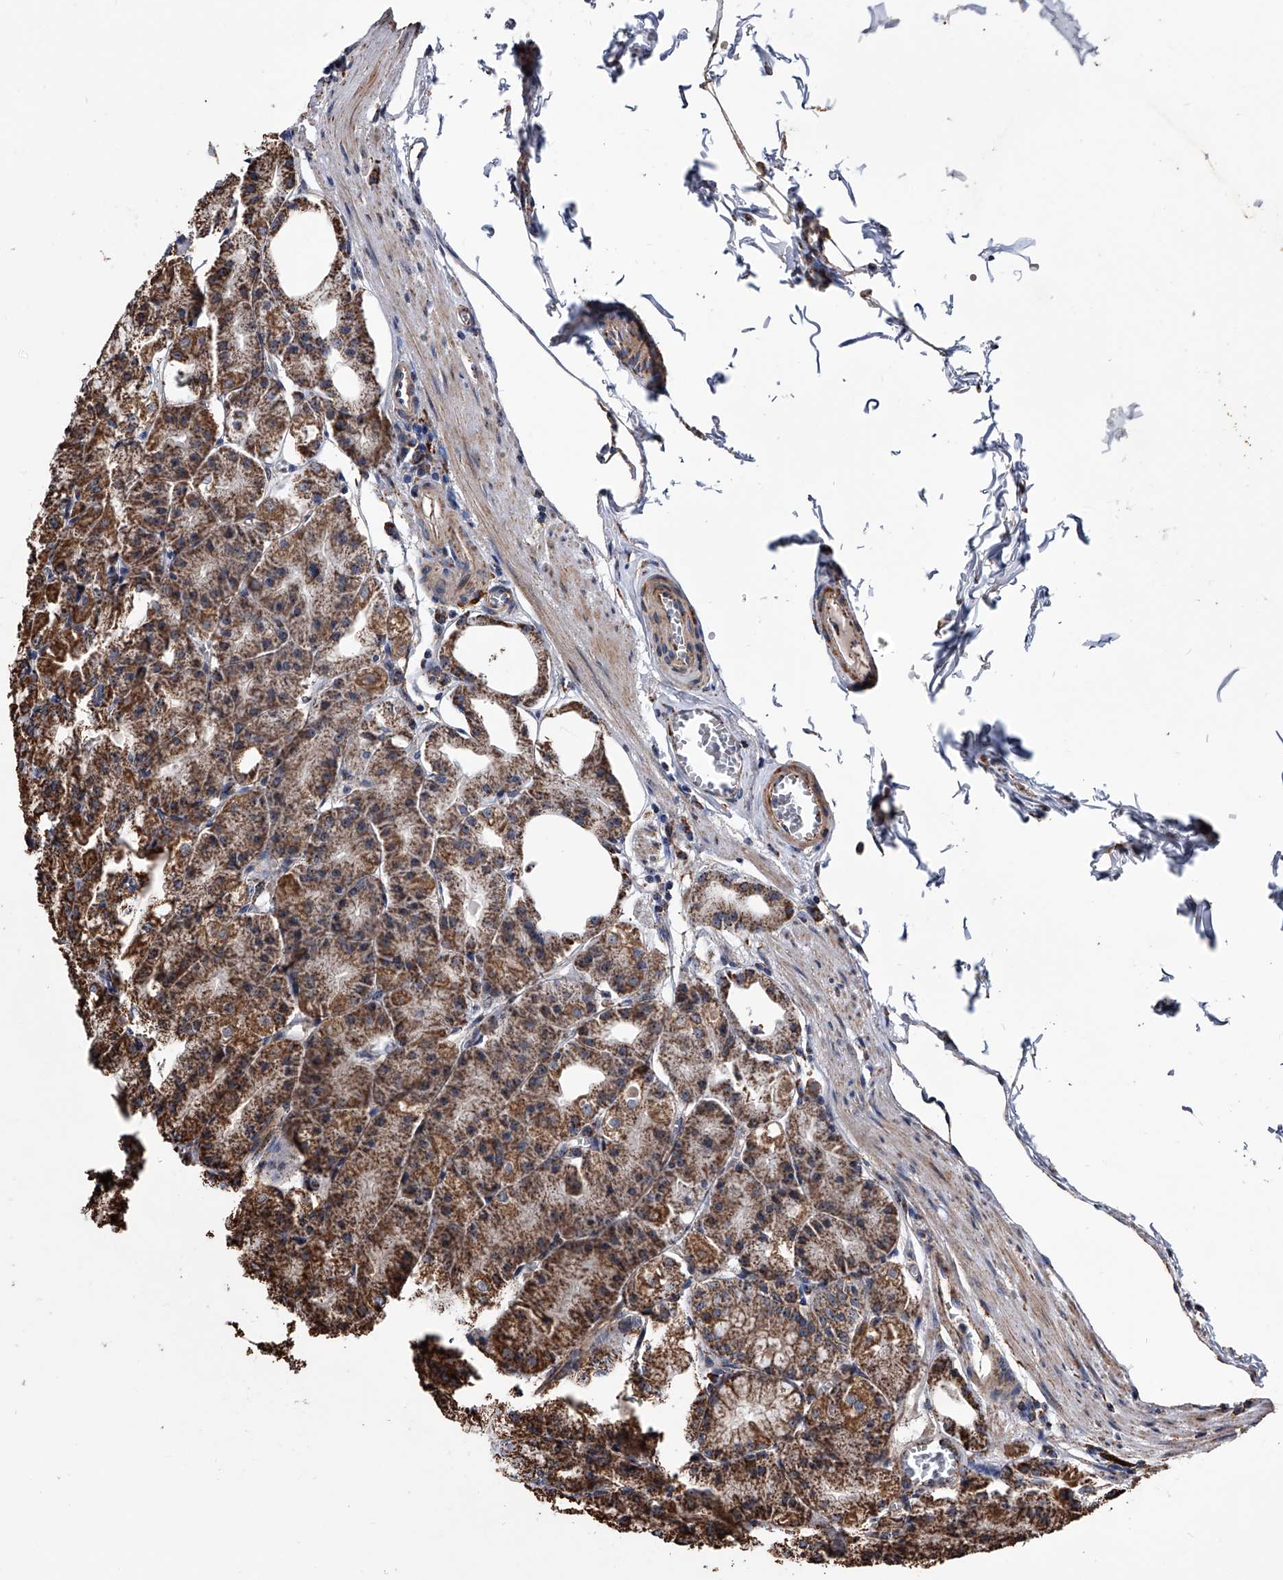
{"staining": {"intensity": "moderate", "quantity": ">75%", "location": "cytoplasmic/membranous"}, "tissue": "stomach", "cell_type": "Glandular cells", "image_type": "normal", "snomed": [{"axis": "morphology", "description": "Normal tissue, NOS"}, {"axis": "topography", "description": "Stomach, lower"}], "caption": "Moderate cytoplasmic/membranous expression for a protein is identified in about >75% of glandular cells of benign stomach using immunohistochemistry.", "gene": "SMPDL3A", "patient": {"sex": "male", "age": 71}}